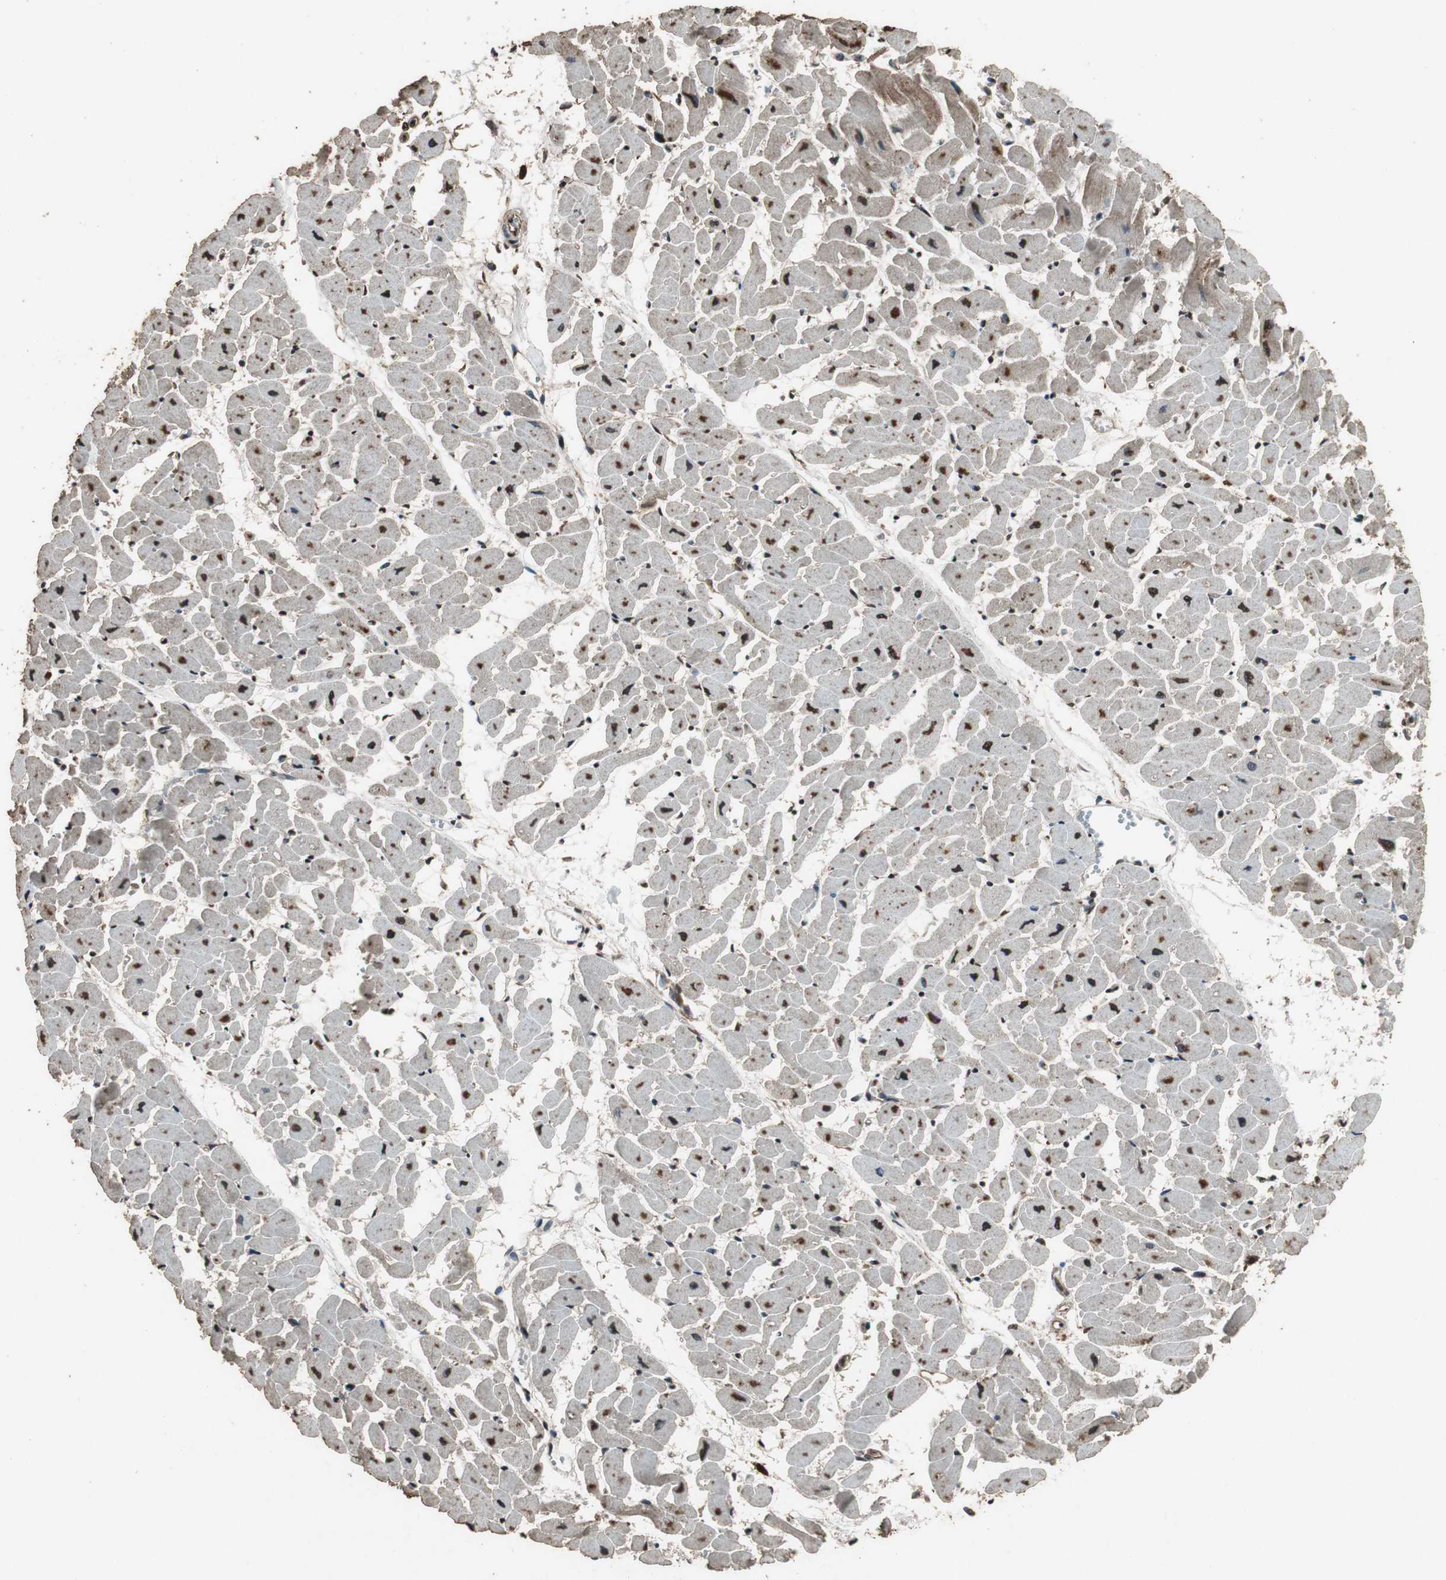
{"staining": {"intensity": "strong", "quantity": ">75%", "location": "cytoplasmic/membranous,nuclear"}, "tissue": "heart muscle", "cell_type": "Cardiomyocytes", "image_type": "normal", "snomed": [{"axis": "morphology", "description": "Normal tissue, NOS"}, {"axis": "topography", "description": "Heart"}], "caption": "A micrograph showing strong cytoplasmic/membranous,nuclear expression in about >75% of cardiomyocytes in benign heart muscle, as visualized by brown immunohistochemical staining.", "gene": "PPP1R13B", "patient": {"sex": "female", "age": 19}}